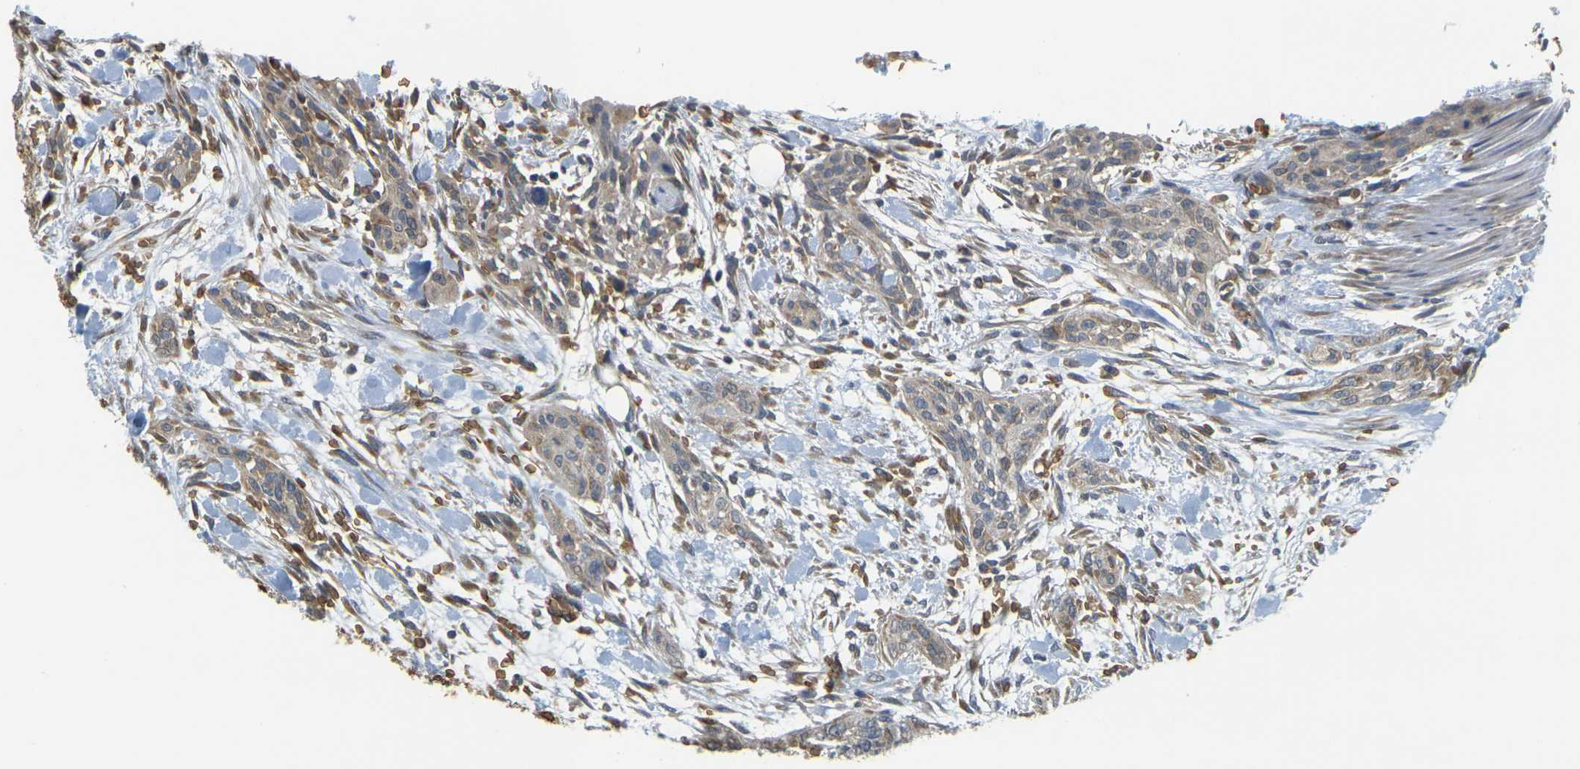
{"staining": {"intensity": "weak", "quantity": "<25%", "location": "cytoplasmic/membranous"}, "tissue": "urothelial cancer", "cell_type": "Tumor cells", "image_type": "cancer", "snomed": [{"axis": "morphology", "description": "Urothelial carcinoma, High grade"}, {"axis": "topography", "description": "Urinary bladder"}], "caption": "High power microscopy photomicrograph of an immunohistochemistry micrograph of high-grade urothelial carcinoma, revealing no significant positivity in tumor cells.", "gene": "MEGF9", "patient": {"sex": "male", "age": 35}}